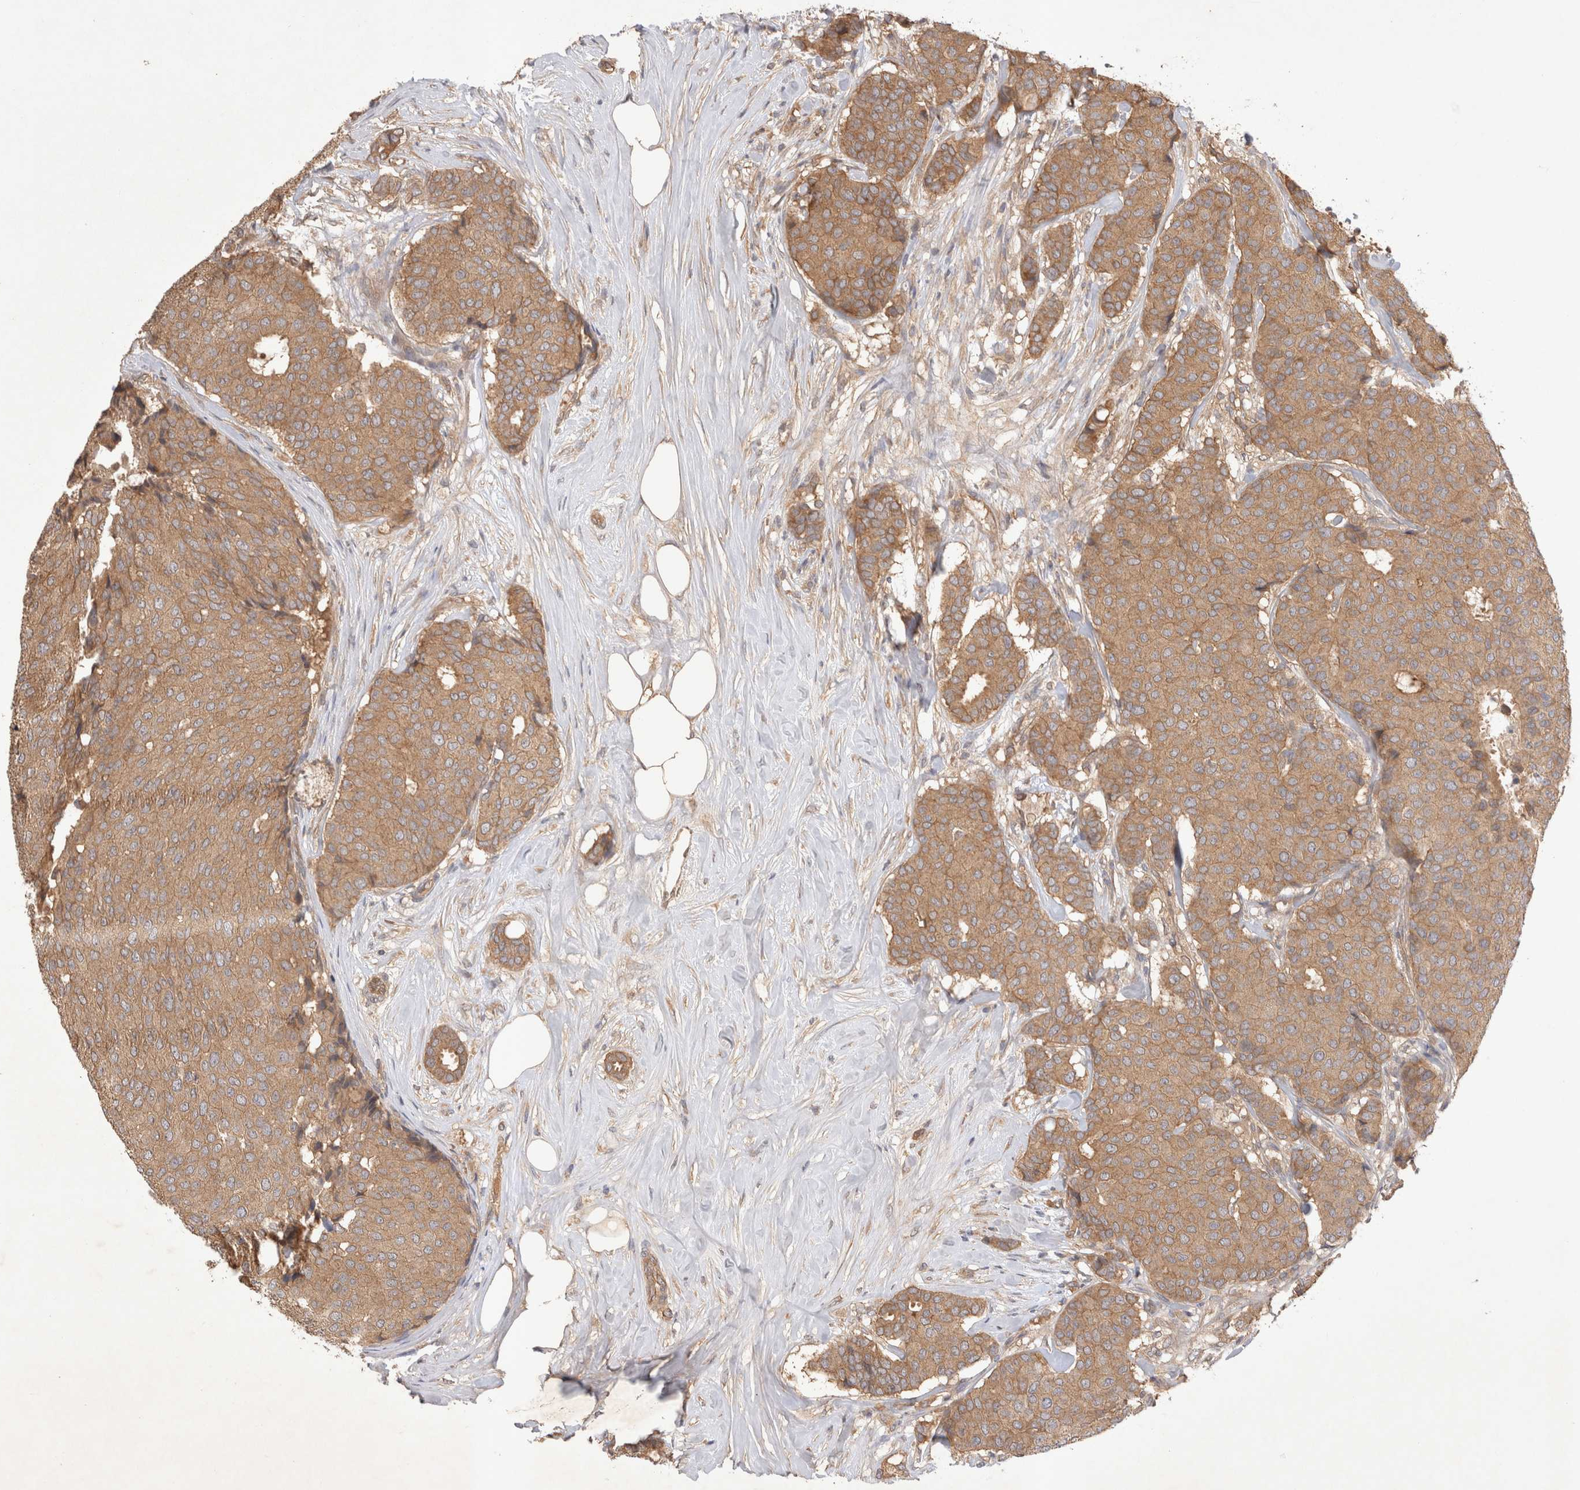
{"staining": {"intensity": "moderate", "quantity": ">75%", "location": "cytoplasmic/membranous"}, "tissue": "breast cancer", "cell_type": "Tumor cells", "image_type": "cancer", "snomed": [{"axis": "morphology", "description": "Duct carcinoma"}, {"axis": "topography", "description": "Breast"}], "caption": "Human infiltrating ductal carcinoma (breast) stained with a protein marker demonstrates moderate staining in tumor cells.", "gene": "YES1", "patient": {"sex": "female", "age": 75}}